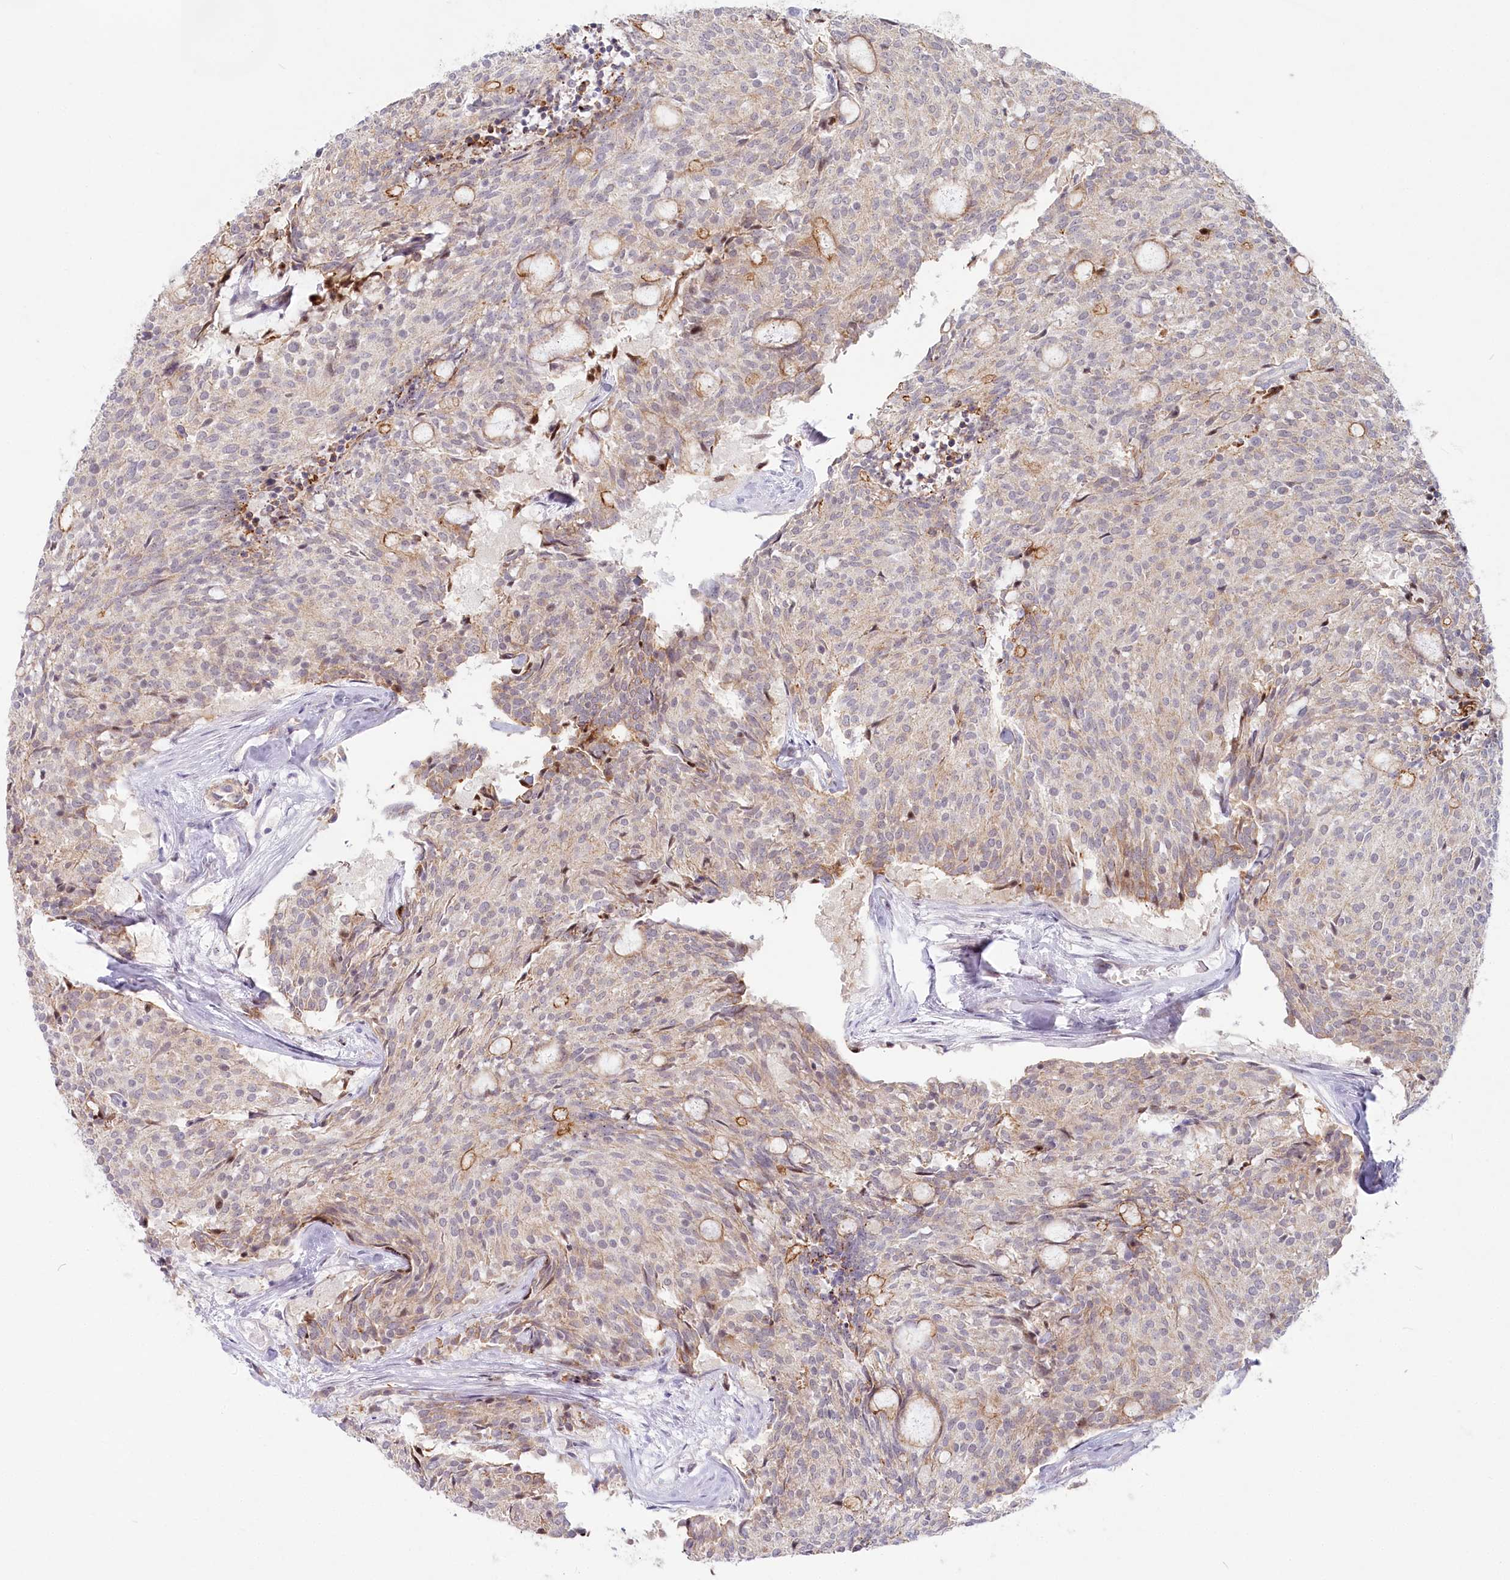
{"staining": {"intensity": "weak", "quantity": "25%-75%", "location": "cytoplasmic/membranous"}, "tissue": "carcinoid", "cell_type": "Tumor cells", "image_type": "cancer", "snomed": [{"axis": "morphology", "description": "Carcinoid, malignant, NOS"}, {"axis": "topography", "description": "Pancreas"}], "caption": "Human carcinoid stained for a protein (brown) demonstrates weak cytoplasmic/membranous positive positivity in about 25%-75% of tumor cells.", "gene": "ABHD8", "patient": {"sex": "female", "age": 54}}